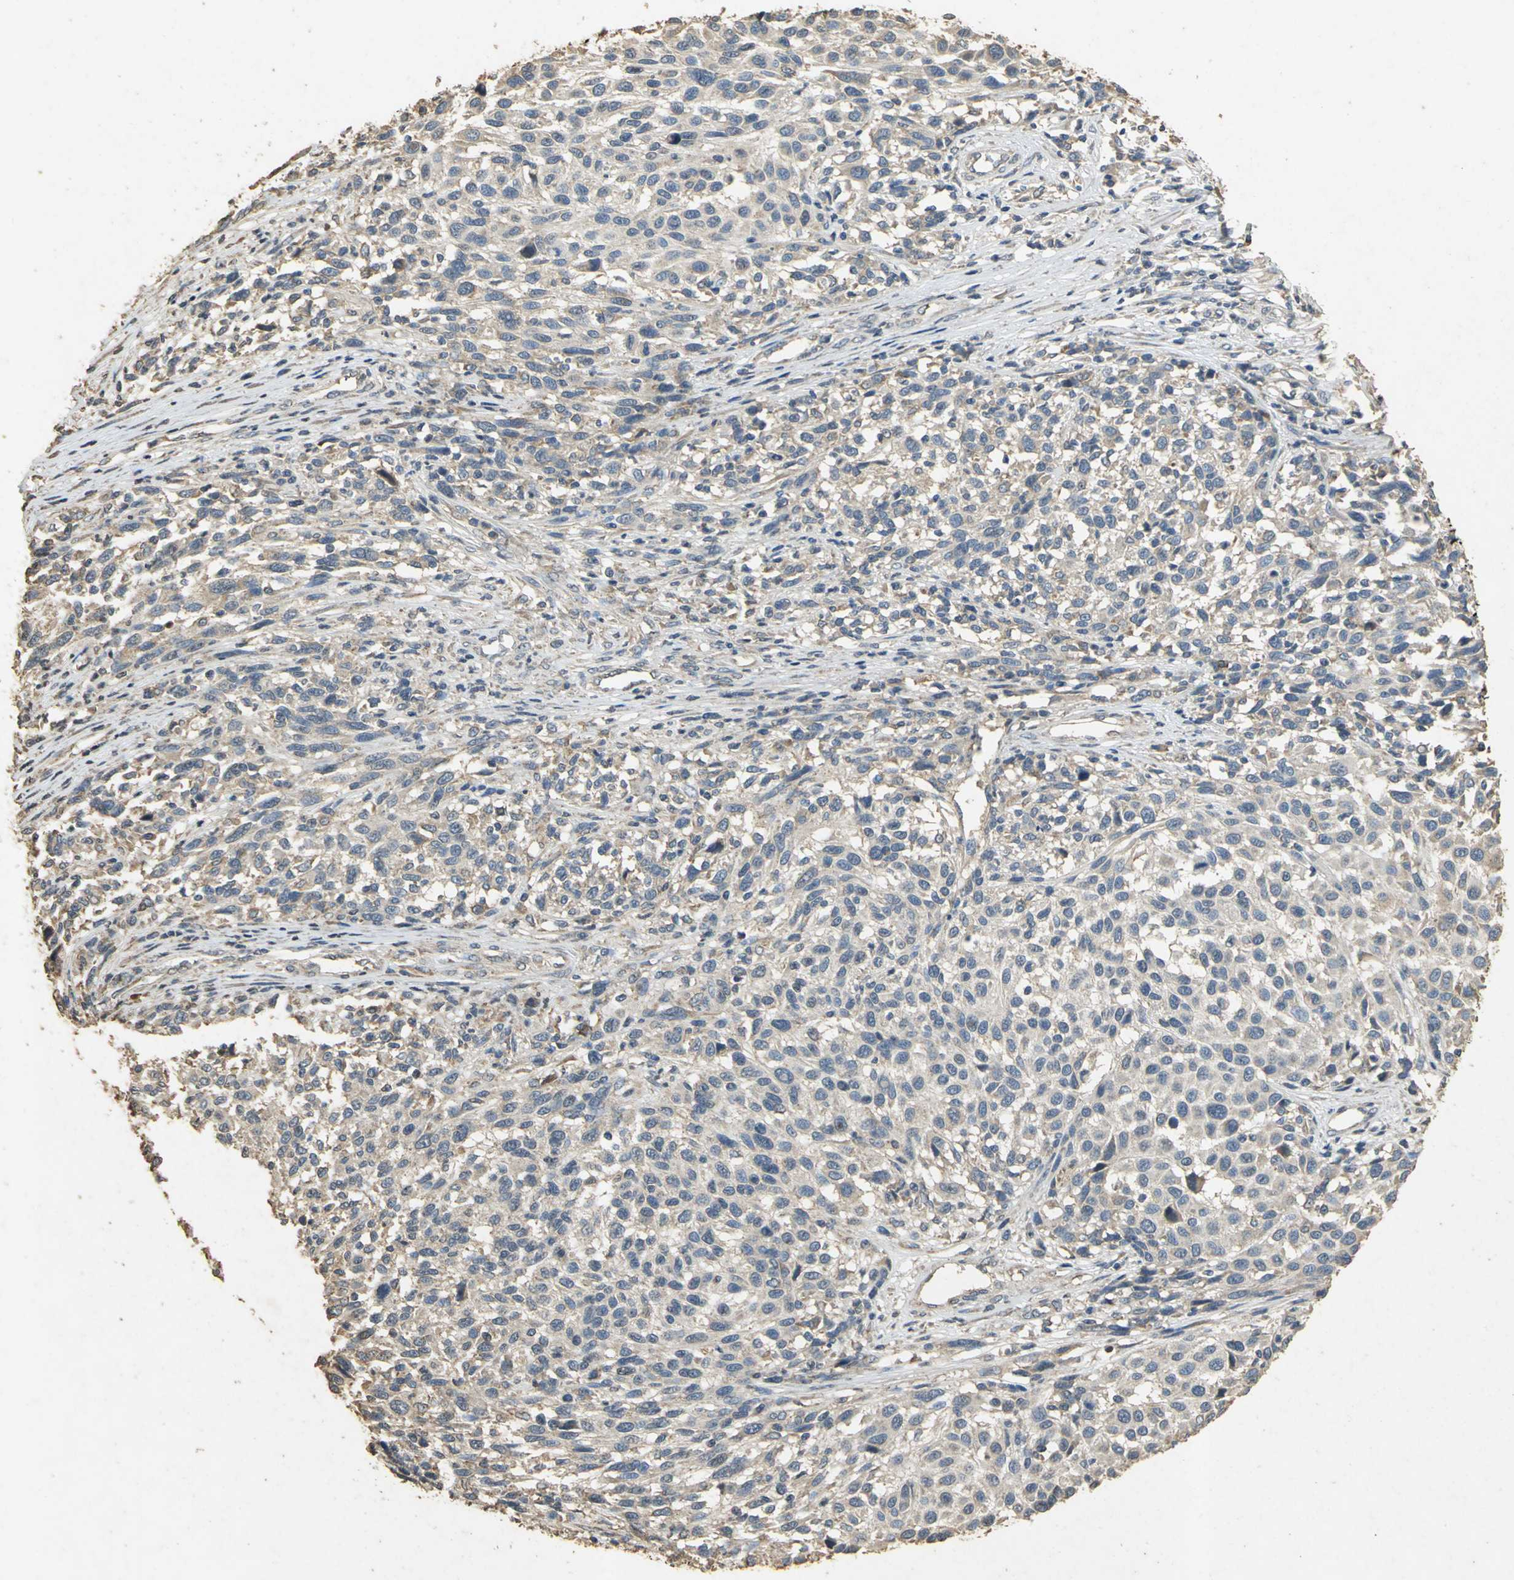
{"staining": {"intensity": "weak", "quantity": ">75%", "location": "cytoplasmic/membranous"}, "tissue": "melanoma", "cell_type": "Tumor cells", "image_type": "cancer", "snomed": [{"axis": "morphology", "description": "Malignant melanoma, Metastatic site"}, {"axis": "topography", "description": "Lymph node"}], "caption": "An IHC micrograph of tumor tissue is shown. Protein staining in brown shows weak cytoplasmic/membranous positivity in melanoma within tumor cells.", "gene": "ACSL4", "patient": {"sex": "male", "age": 61}}